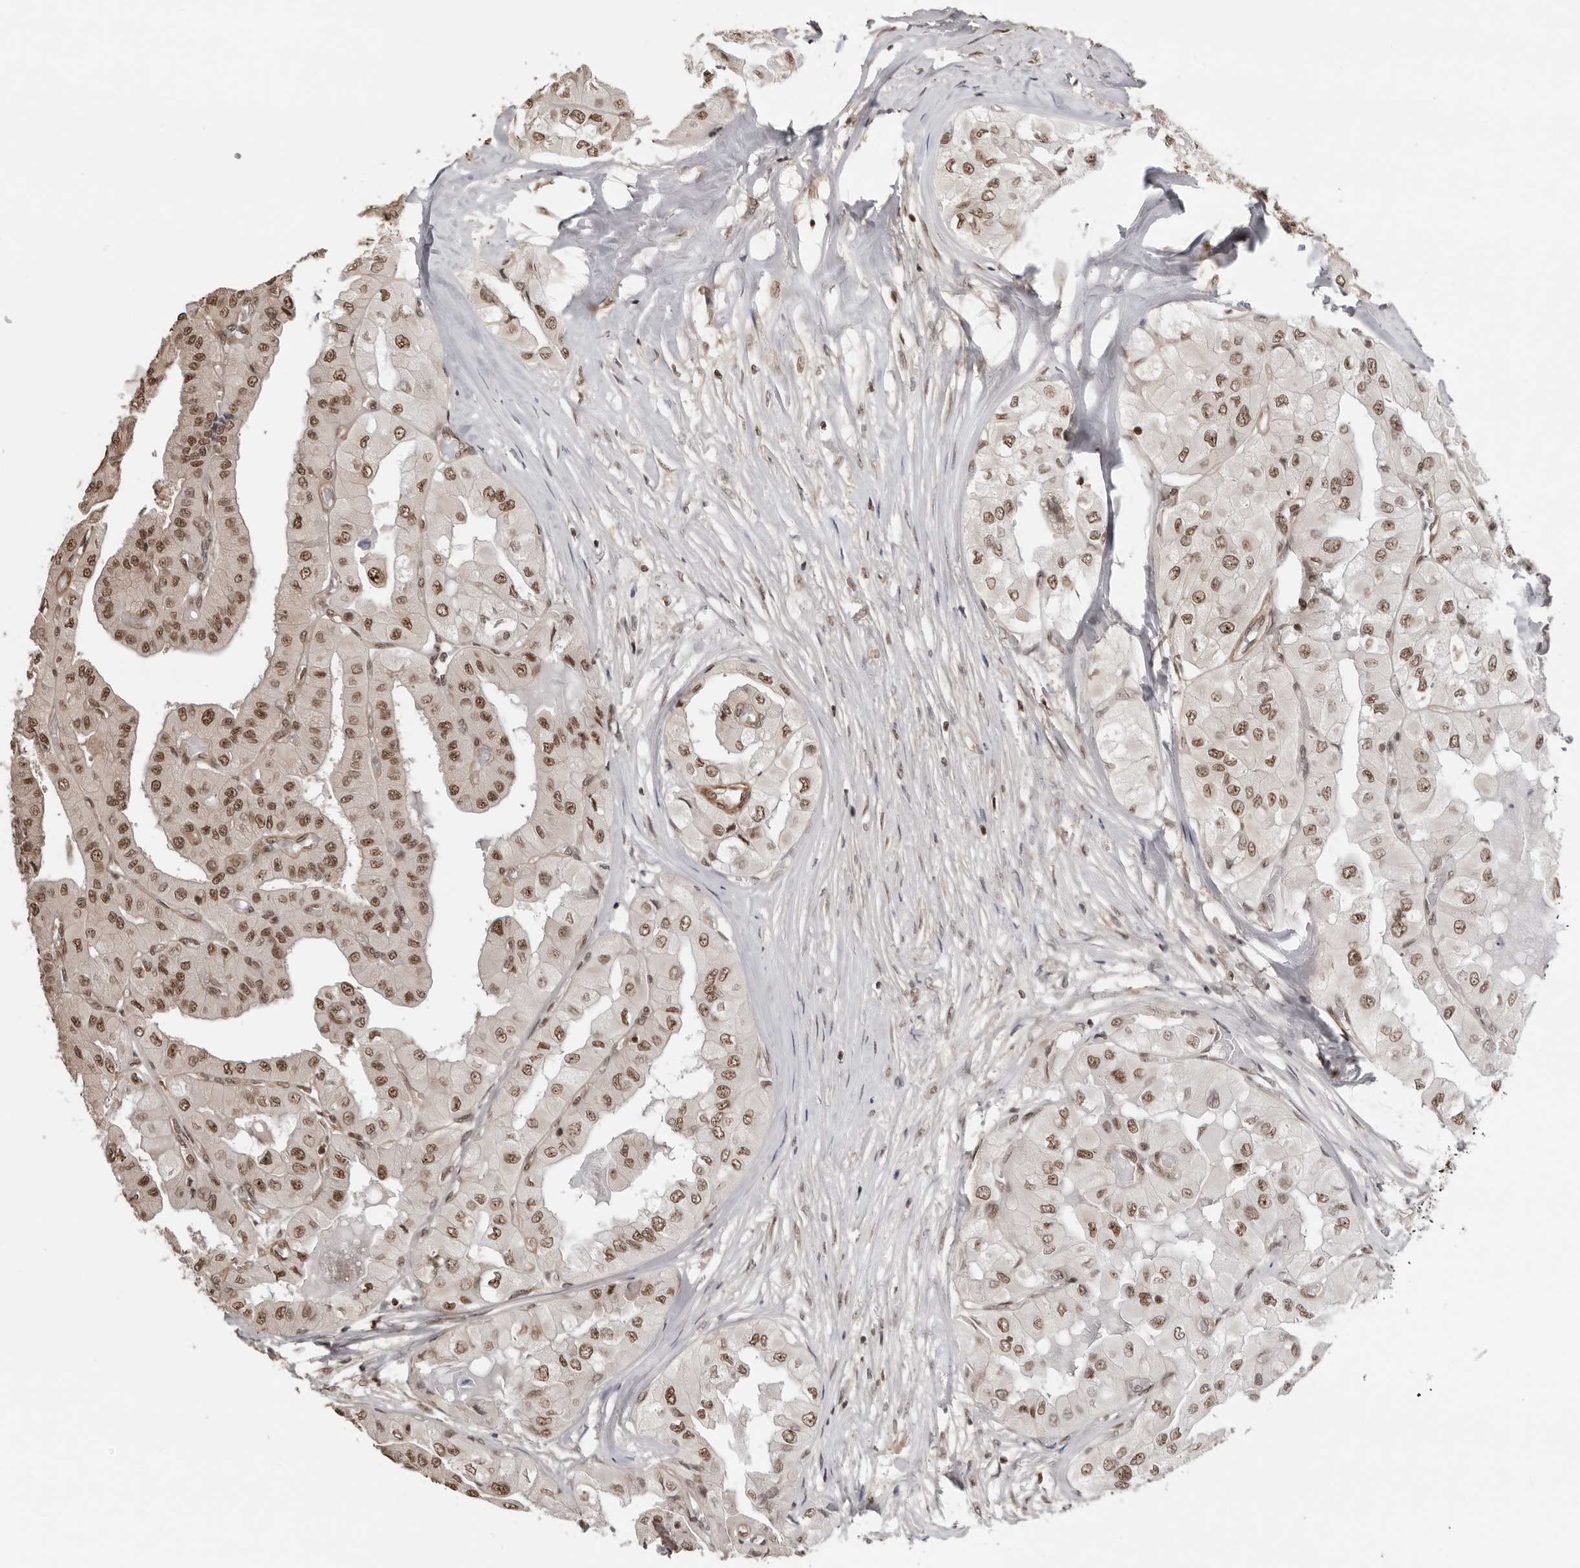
{"staining": {"intensity": "moderate", "quantity": ">75%", "location": "nuclear"}, "tissue": "thyroid cancer", "cell_type": "Tumor cells", "image_type": "cancer", "snomed": [{"axis": "morphology", "description": "Papillary adenocarcinoma, NOS"}, {"axis": "topography", "description": "Thyroid gland"}], "caption": "Protein staining demonstrates moderate nuclear expression in about >75% of tumor cells in papillary adenocarcinoma (thyroid).", "gene": "SDE2", "patient": {"sex": "female", "age": 59}}